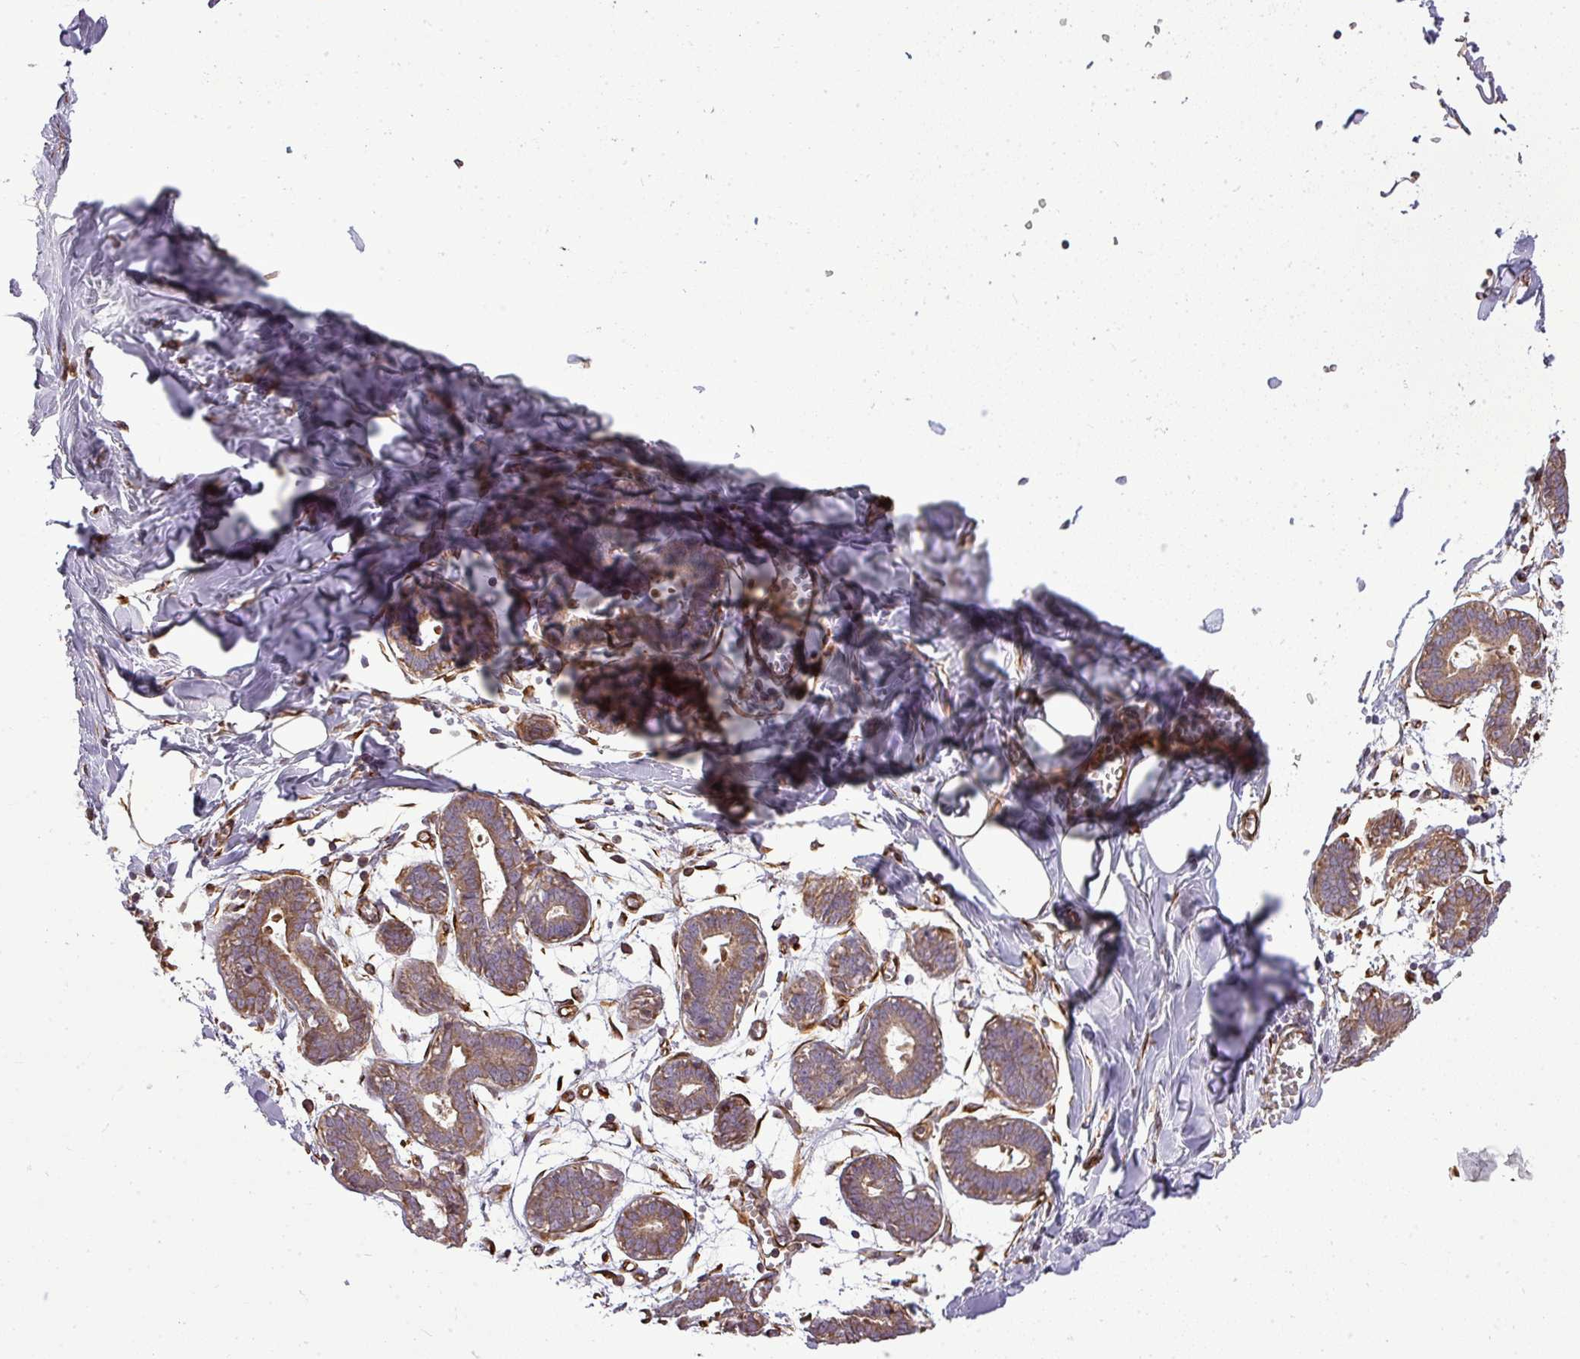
{"staining": {"intensity": "negative", "quantity": "none", "location": "none"}, "tissue": "breast", "cell_type": "Adipocytes", "image_type": "normal", "snomed": [{"axis": "morphology", "description": "Normal tissue, NOS"}, {"axis": "topography", "description": "Breast"}], "caption": "The micrograph reveals no significant staining in adipocytes of breast. (Stains: DAB (3,3'-diaminobenzidine) immunohistochemistry (IHC) with hematoxylin counter stain, Microscopy: brightfield microscopy at high magnification).", "gene": "PDRG1", "patient": {"sex": "female", "age": 27}}